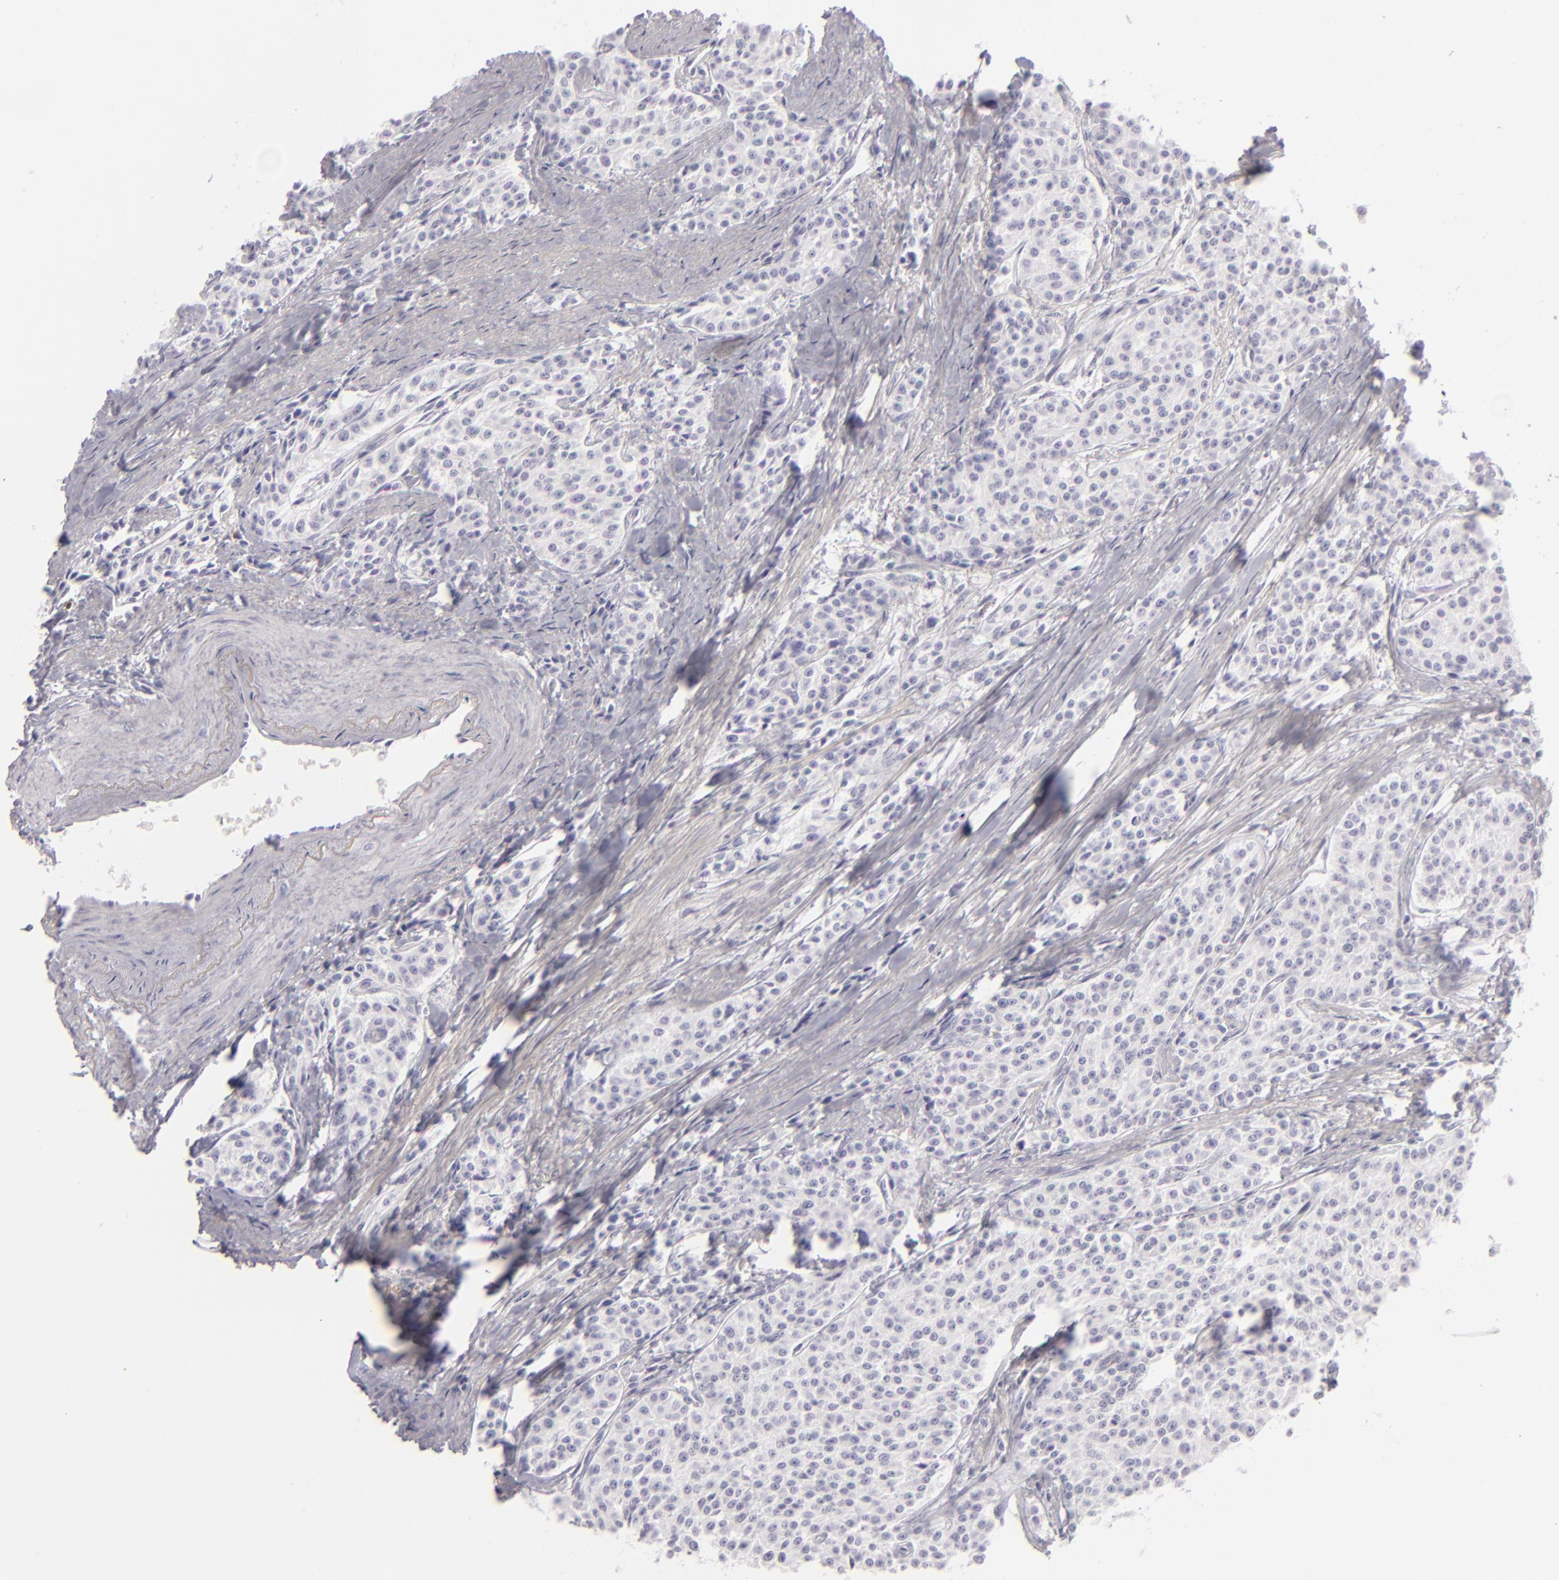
{"staining": {"intensity": "negative", "quantity": "none", "location": "none"}, "tissue": "carcinoid", "cell_type": "Tumor cells", "image_type": "cancer", "snomed": [{"axis": "morphology", "description": "Carcinoid, malignant, NOS"}, {"axis": "topography", "description": "Stomach"}], "caption": "Immunohistochemical staining of carcinoid (malignant) reveals no significant staining in tumor cells. (Stains: DAB (3,3'-diaminobenzidine) immunohistochemistry with hematoxylin counter stain, Microscopy: brightfield microscopy at high magnification).", "gene": "CDX2", "patient": {"sex": "female", "age": 76}}